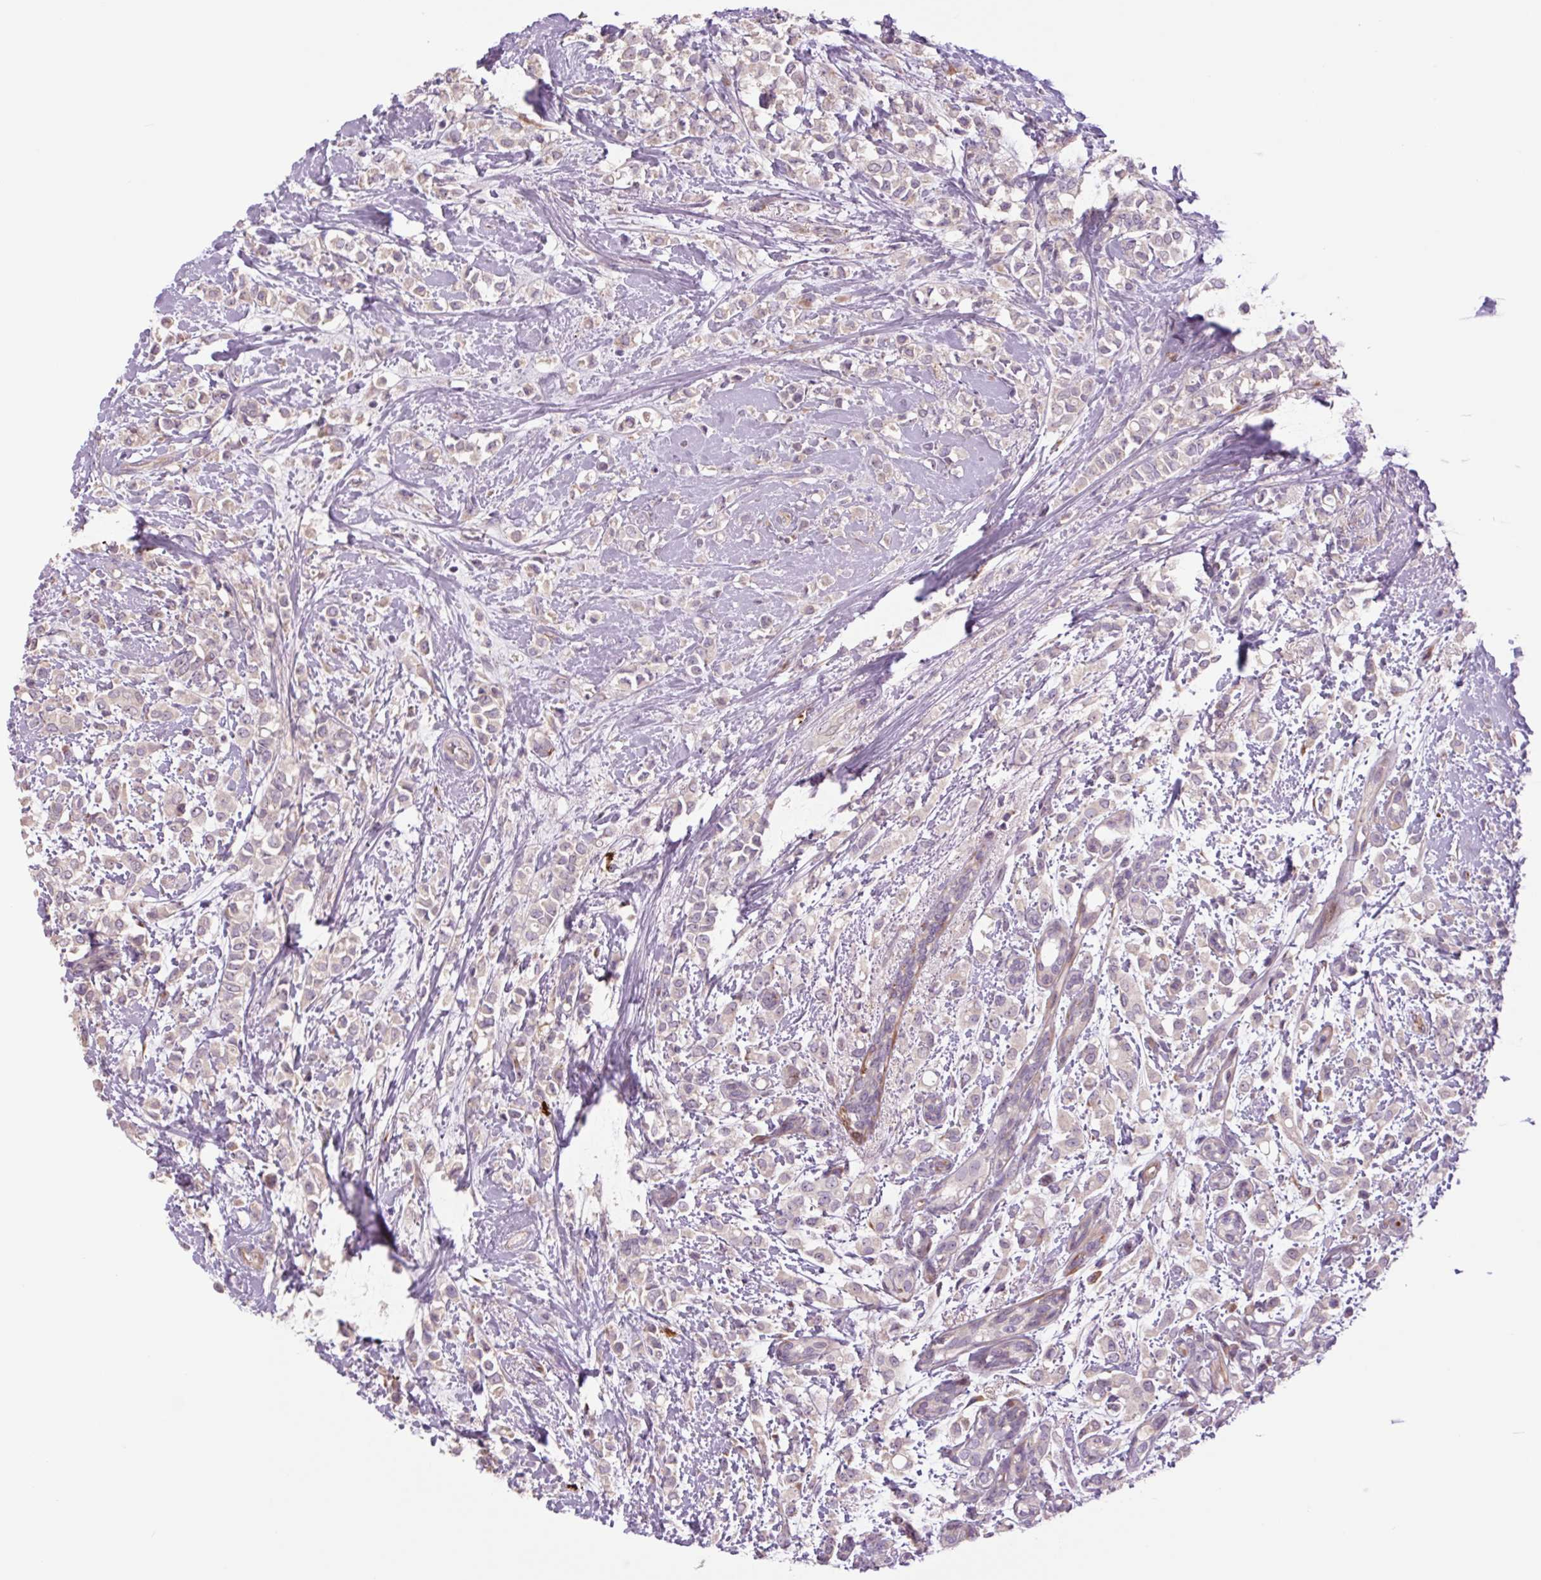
{"staining": {"intensity": "negative", "quantity": "none", "location": "none"}, "tissue": "breast cancer", "cell_type": "Tumor cells", "image_type": "cancer", "snomed": [{"axis": "morphology", "description": "Lobular carcinoma"}, {"axis": "topography", "description": "Breast"}], "caption": "Tumor cells show no significant protein expression in breast cancer (lobular carcinoma). The staining is performed using DAB (3,3'-diaminobenzidine) brown chromogen with nuclei counter-stained in using hematoxylin.", "gene": "PLA2G4A", "patient": {"sex": "female", "age": 68}}